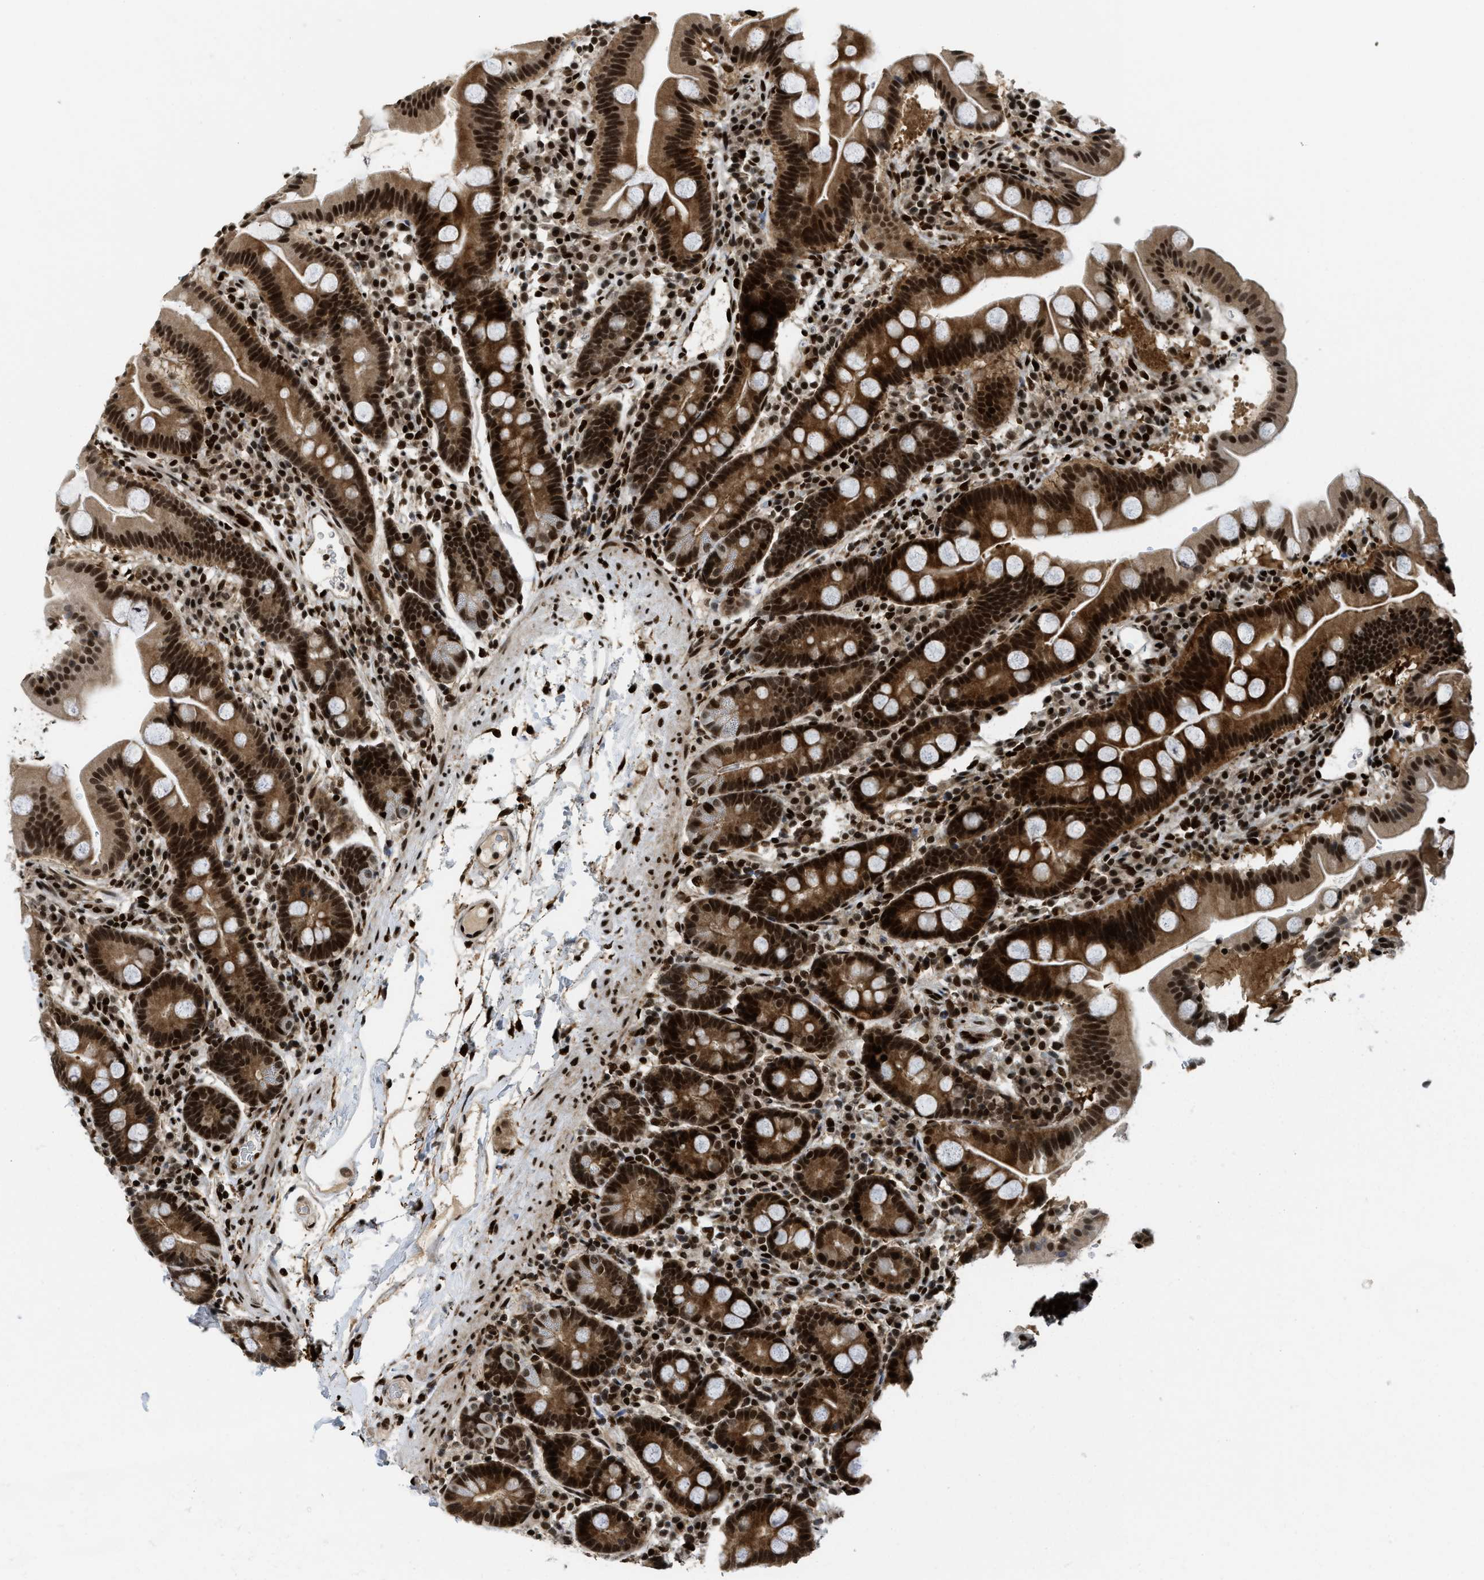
{"staining": {"intensity": "strong", "quantity": ">75%", "location": "cytoplasmic/membranous,nuclear"}, "tissue": "duodenum", "cell_type": "Glandular cells", "image_type": "normal", "snomed": [{"axis": "morphology", "description": "Normal tissue, NOS"}, {"axis": "topography", "description": "Duodenum"}], "caption": "Protein staining of normal duodenum demonstrates strong cytoplasmic/membranous,nuclear expression in about >75% of glandular cells. The staining was performed using DAB (3,3'-diaminobenzidine), with brown indicating positive protein expression. Nuclei are stained blue with hematoxylin.", "gene": "RFX5", "patient": {"sex": "male", "age": 50}}